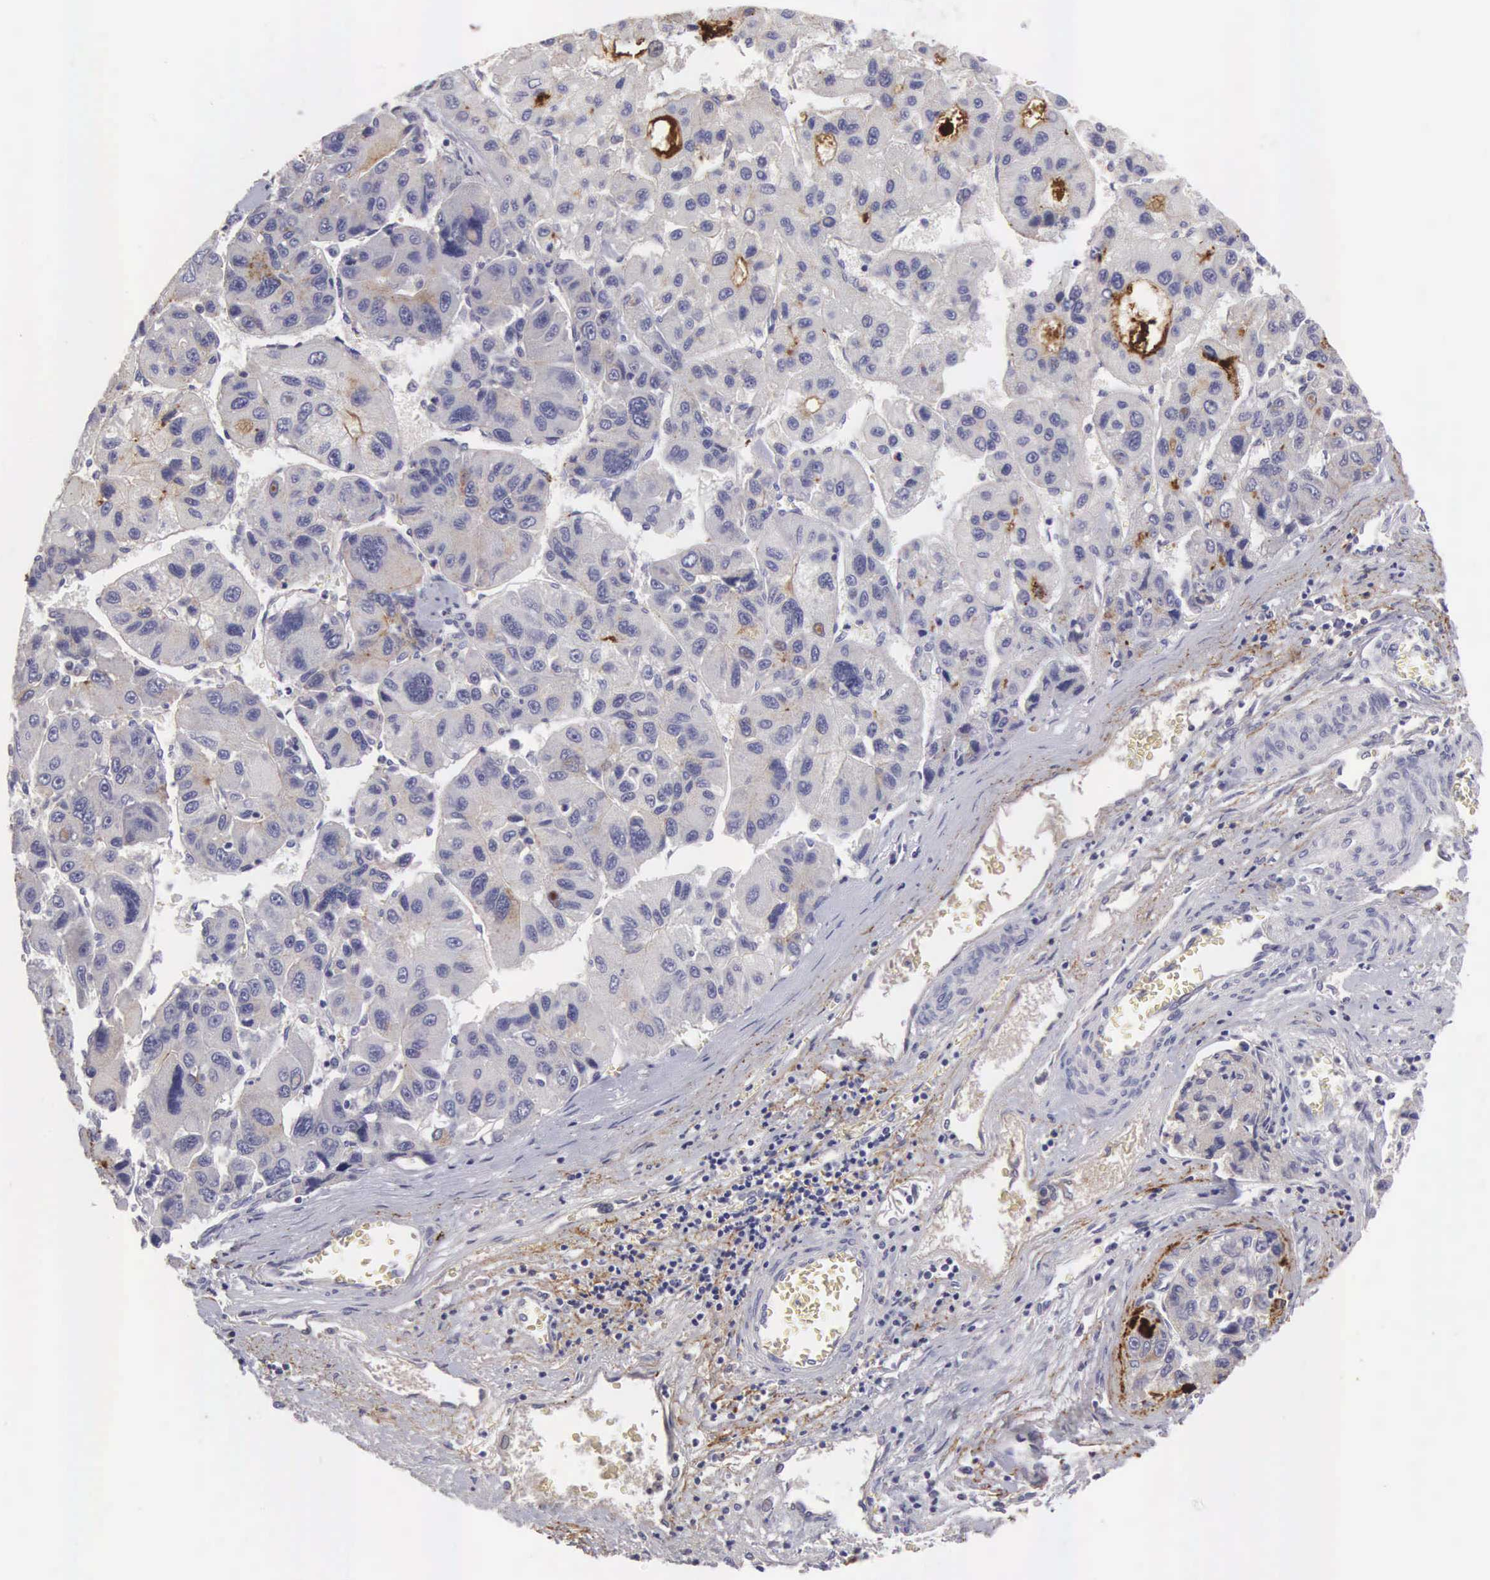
{"staining": {"intensity": "weak", "quantity": "<25%", "location": "cytoplasmic/membranous"}, "tissue": "liver cancer", "cell_type": "Tumor cells", "image_type": "cancer", "snomed": [{"axis": "morphology", "description": "Carcinoma, Hepatocellular, NOS"}, {"axis": "topography", "description": "Liver"}], "caption": "Protein analysis of liver hepatocellular carcinoma displays no significant staining in tumor cells. The staining was performed using DAB to visualize the protein expression in brown, while the nuclei were stained in blue with hematoxylin (Magnification: 20x).", "gene": "CLU", "patient": {"sex": "male", "age": 64}}